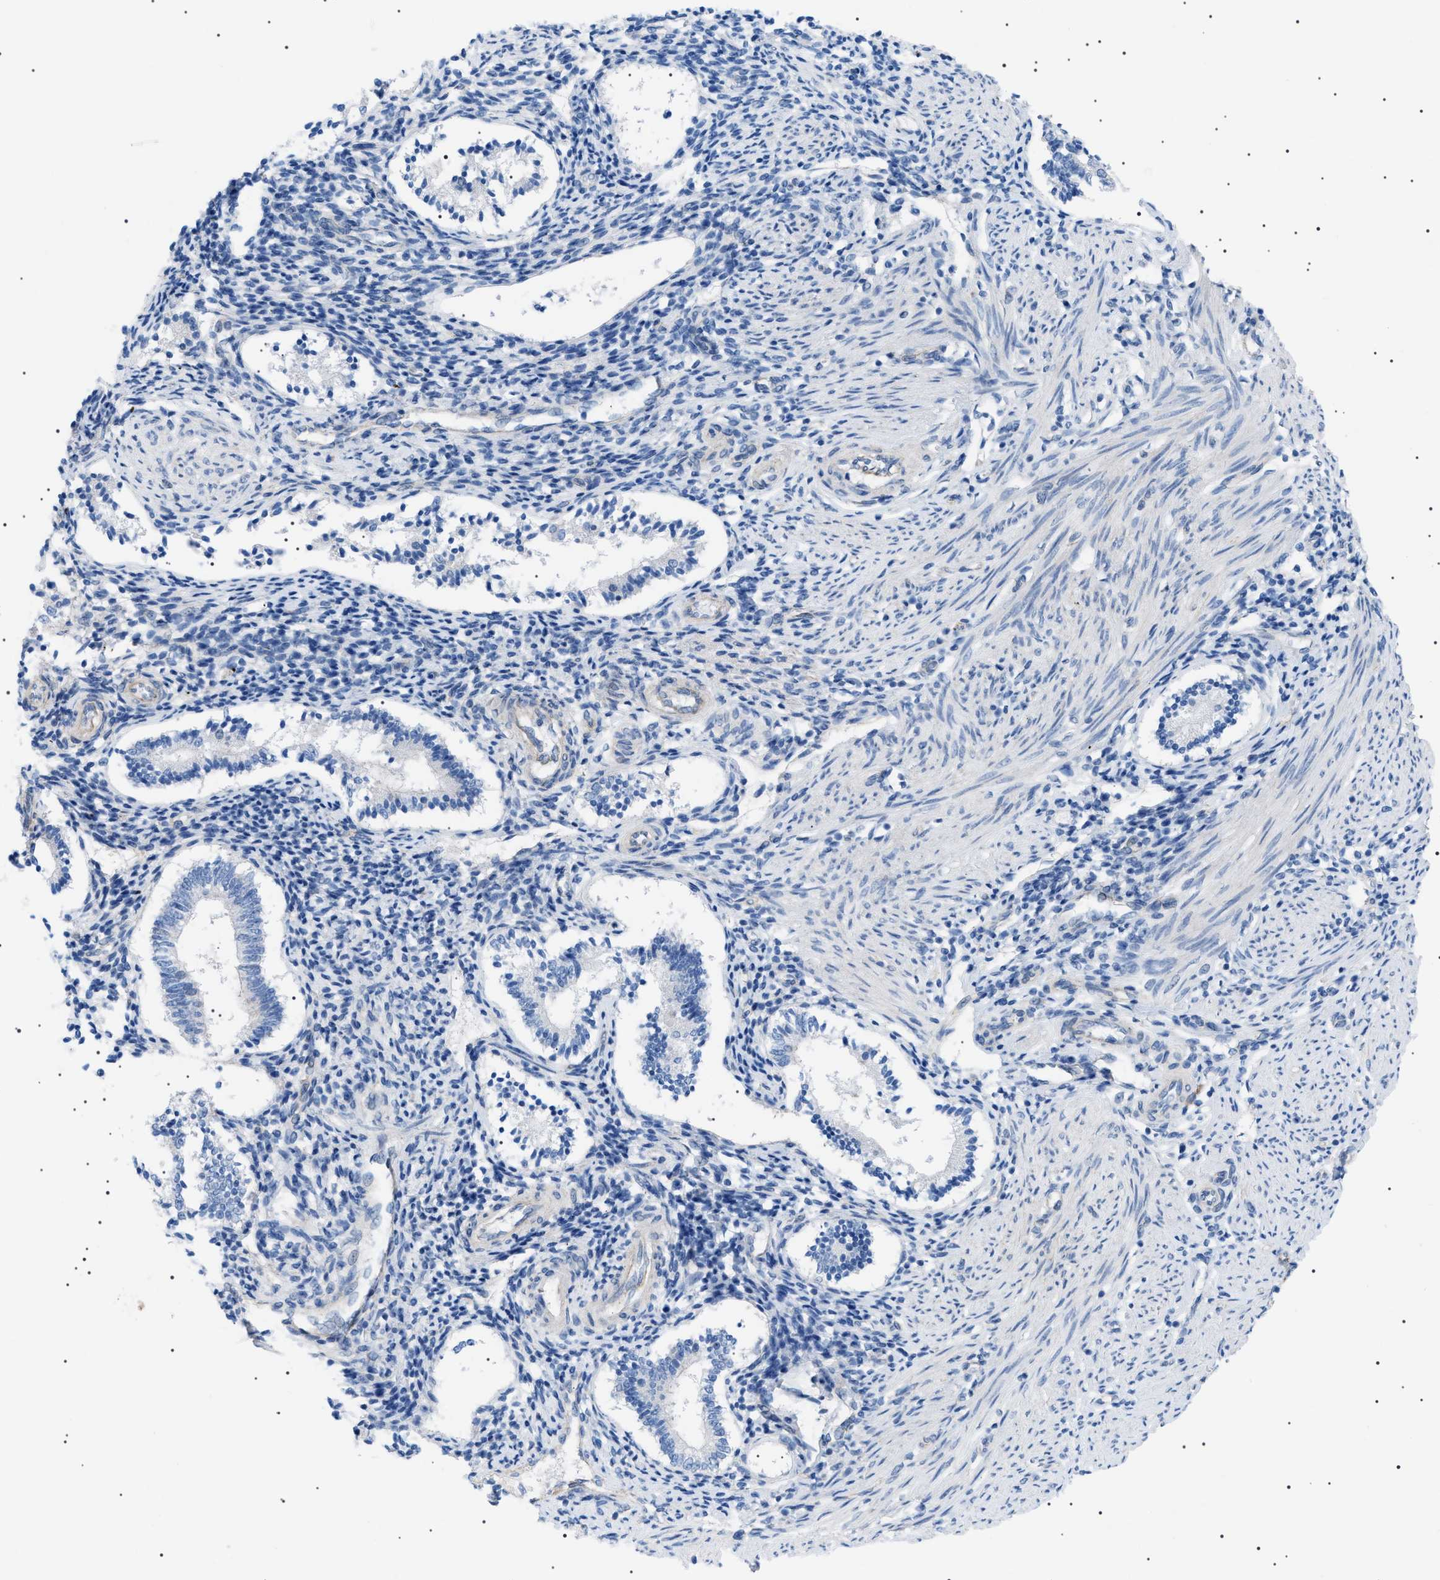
{"staining": {"intensity": "negative", "quantity": "none", "location": "none"}, "tissue": "endometrium", "cell_type": "Cells in endometrial stroma", "image_type": "normal", "snomed": [{"axis": "morphology", "description": "Normal tissue, NOS"}, {"axis": "topography", "description": "Endometrium"}], "caption": "This is an immunohistochemistry histopathology image of benign human endometrium. There is no positivity in cells in endometrial stroma.", "gene": "ADAMTS1", "patient": {"sex": "female", "age": 42}}